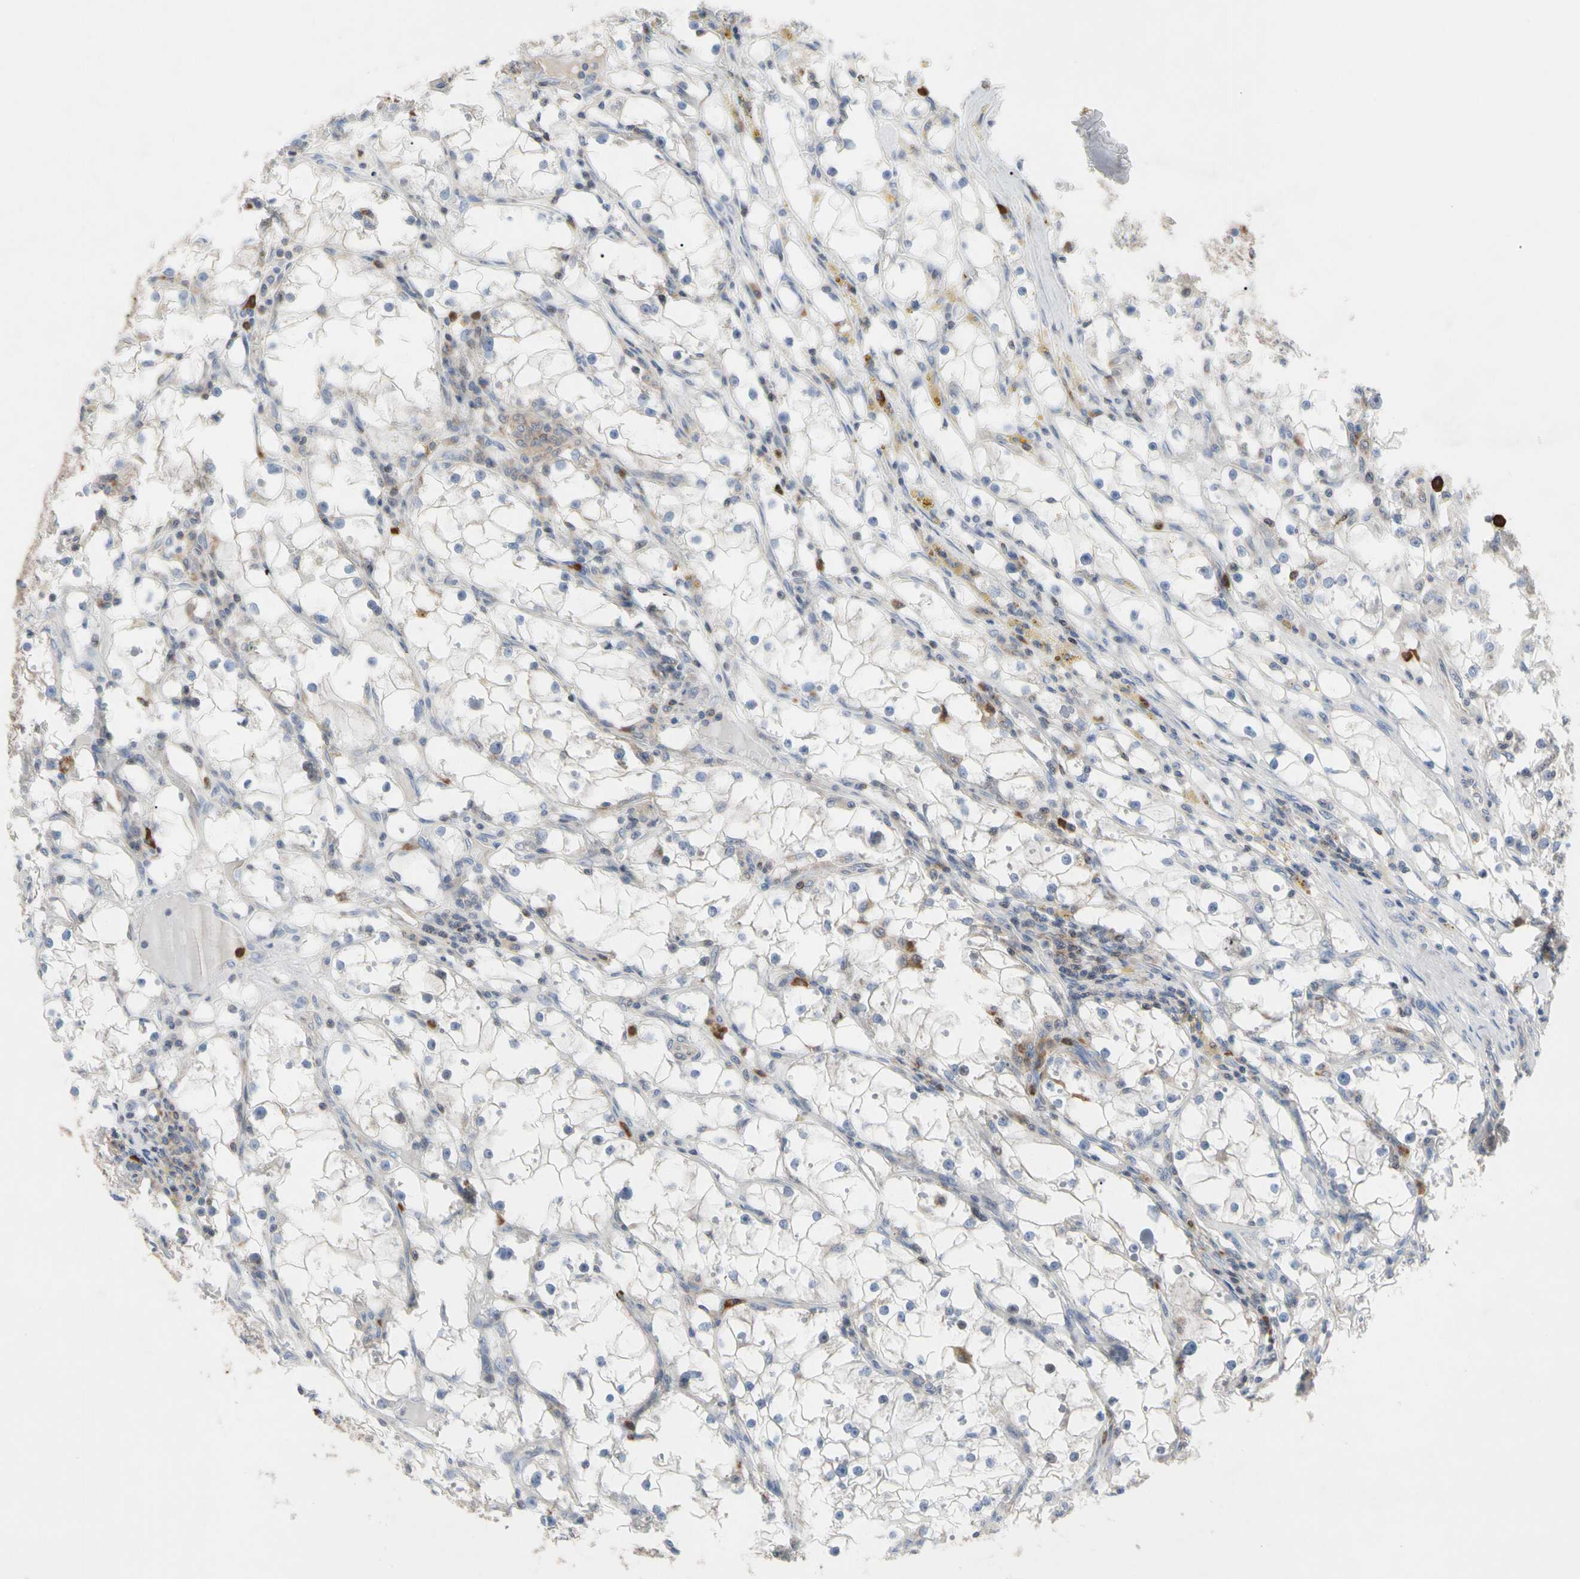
{"staining": {"intensity": "negative", "quantity": "none", "location": "none"}, "tissue": "renal cancer", "cell_type": "Tumor cells", "image_type": "cancer", "snomed": [{"axis": "morphology", "description": "Adenocarcinoma, NOS"}, {"axis": "topography", "description": "Kidney"}], "caption": "The histopathology image displays no significant positivity in tumor cells of adenocarcinoma (renal).", "gene": "MCL1", "patient": {"sex": "male", "age": 56}}